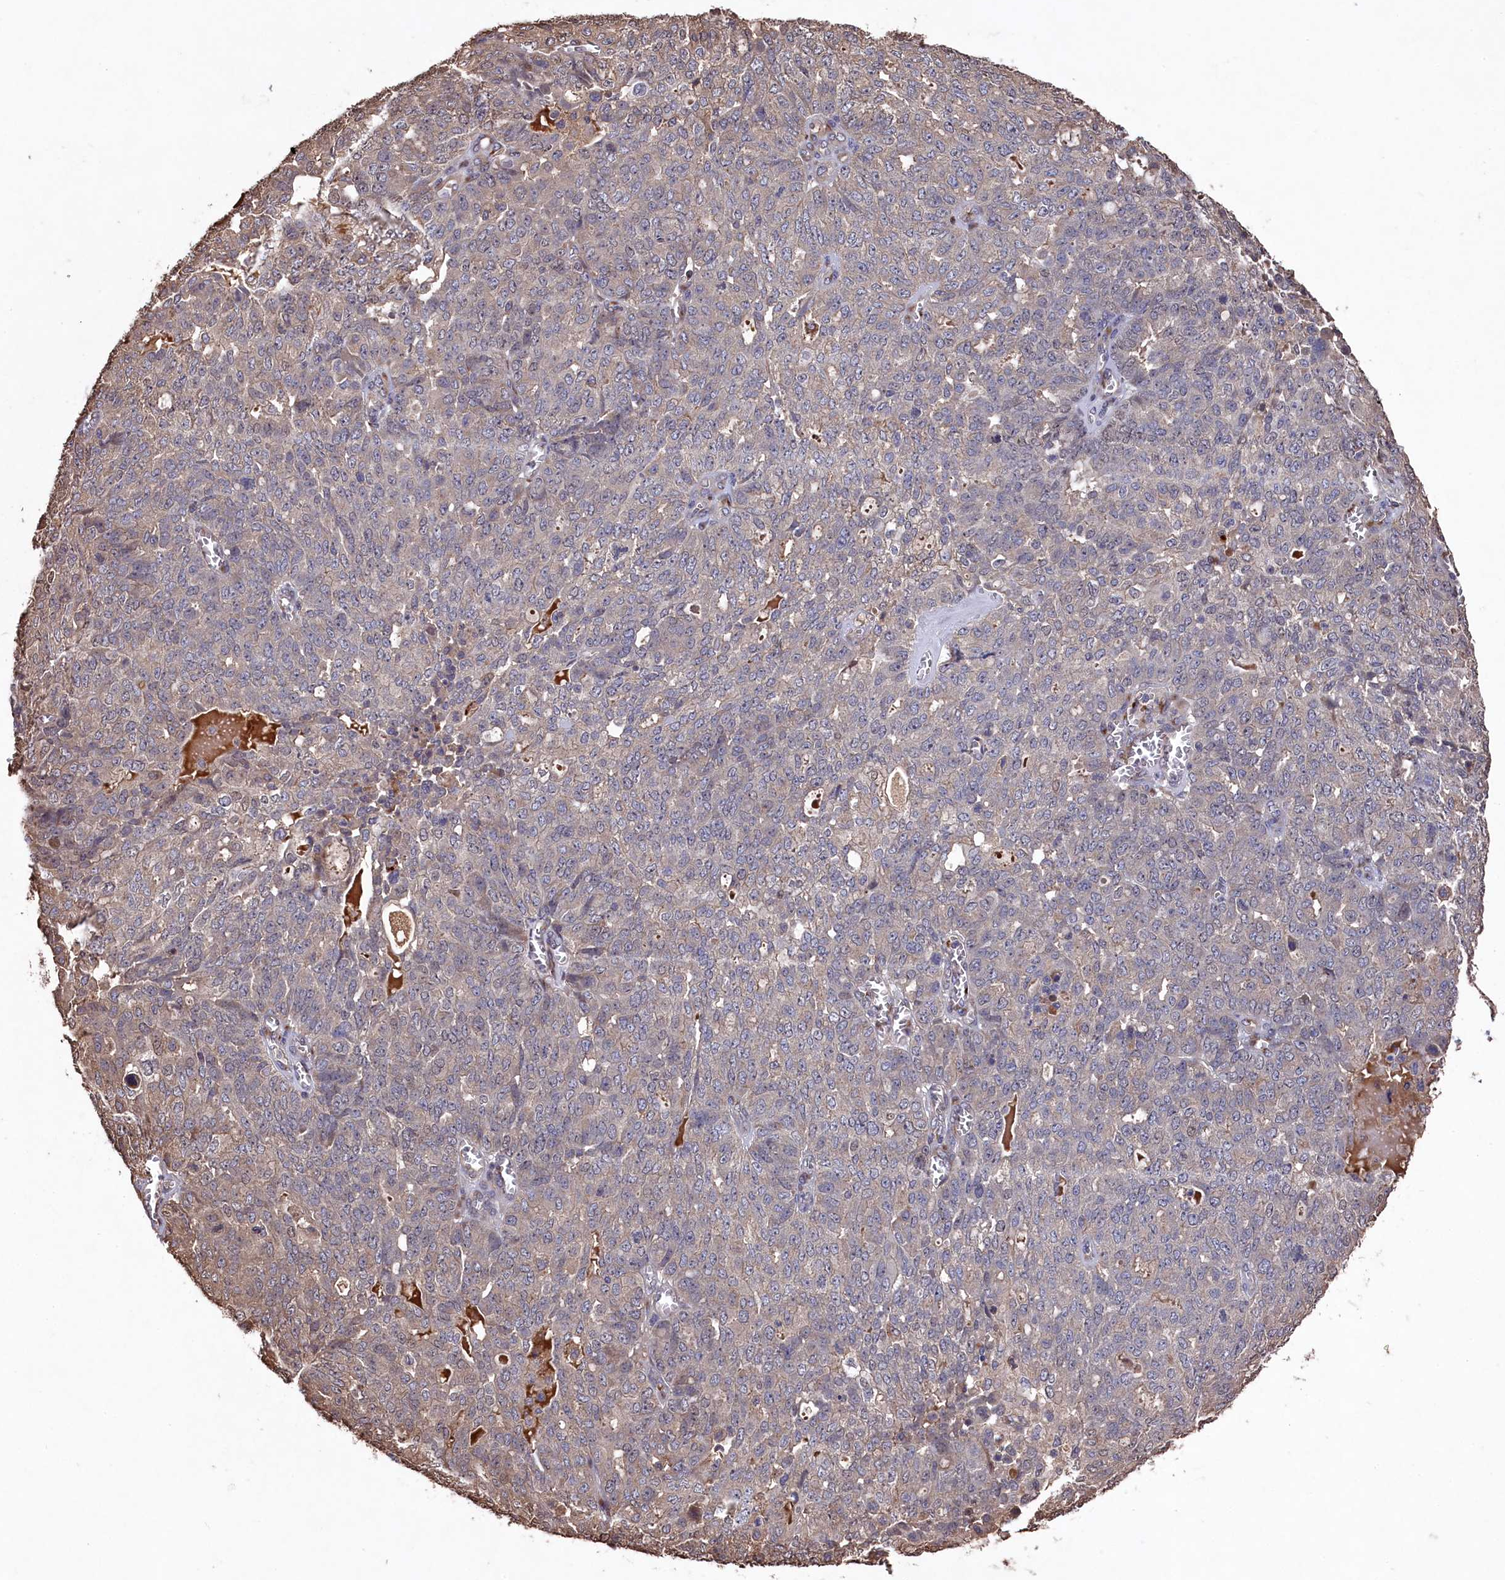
{"staining": {"intensity": "weak", "quantity": "<25%", "location": "cytoplasmic/membranous"}, "tissue": "ovarian cancer", "cell_type": "Tumor cells", "image_type": "cancer", "snomed": [{"axis": "morphology", "description": "Cystadenocarcinoma, serous, NOS"}, {"axis": "topography", "description": "Soft tissue"}, {"axis": "topography", "description": "Ovary"}], "caption": "There is no significant expression in tumor cells of serous cystadenocarcinoma (ovarian).", "gene": "NAA60", "patient": {"sex": "female", "age": 57}}